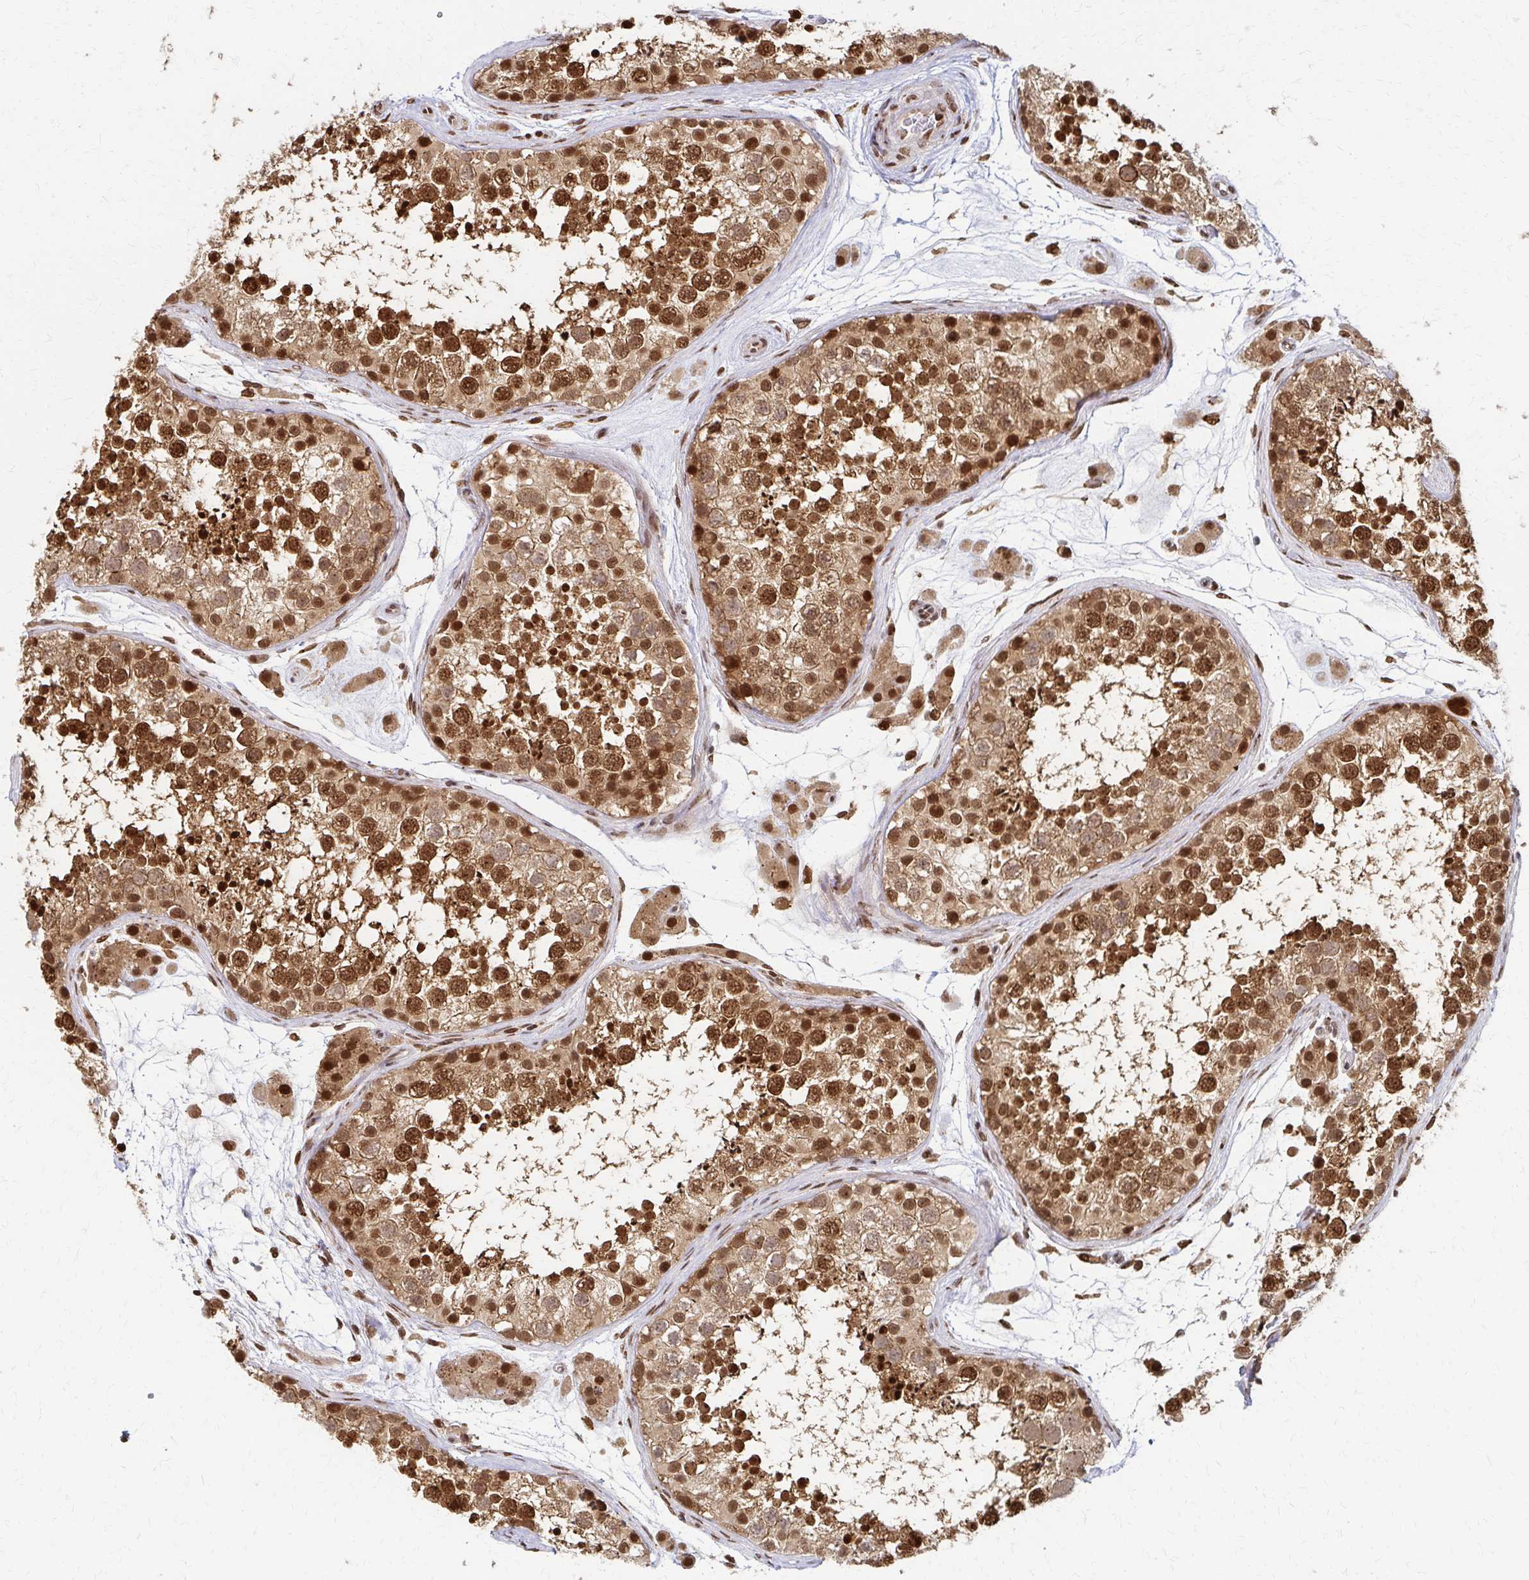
{"staining": {"intensity": "strong", "quantity": ">75%", "location": "cytoplasmic/membranous,nuclear"}, "tissue": "testis", "cell_type": "Cells in seminiferous ducts", "image_type": "normal", "snomed": [{"axis": "morphology", "description": "Normal tissue, NOS"}, {"axis": "topography", "description": "Testis"}], "caption": "This histopathology image displays benign testis stained with IHC to label a protein in brown. The cytoplasmic/membranous,nuclear of cells in seminiferous ducts show strong positivity for the protein. Nuclei are counter-stained blue.", "gene": "PSMD7", "patient": {"sex": "male", "age": 41}}